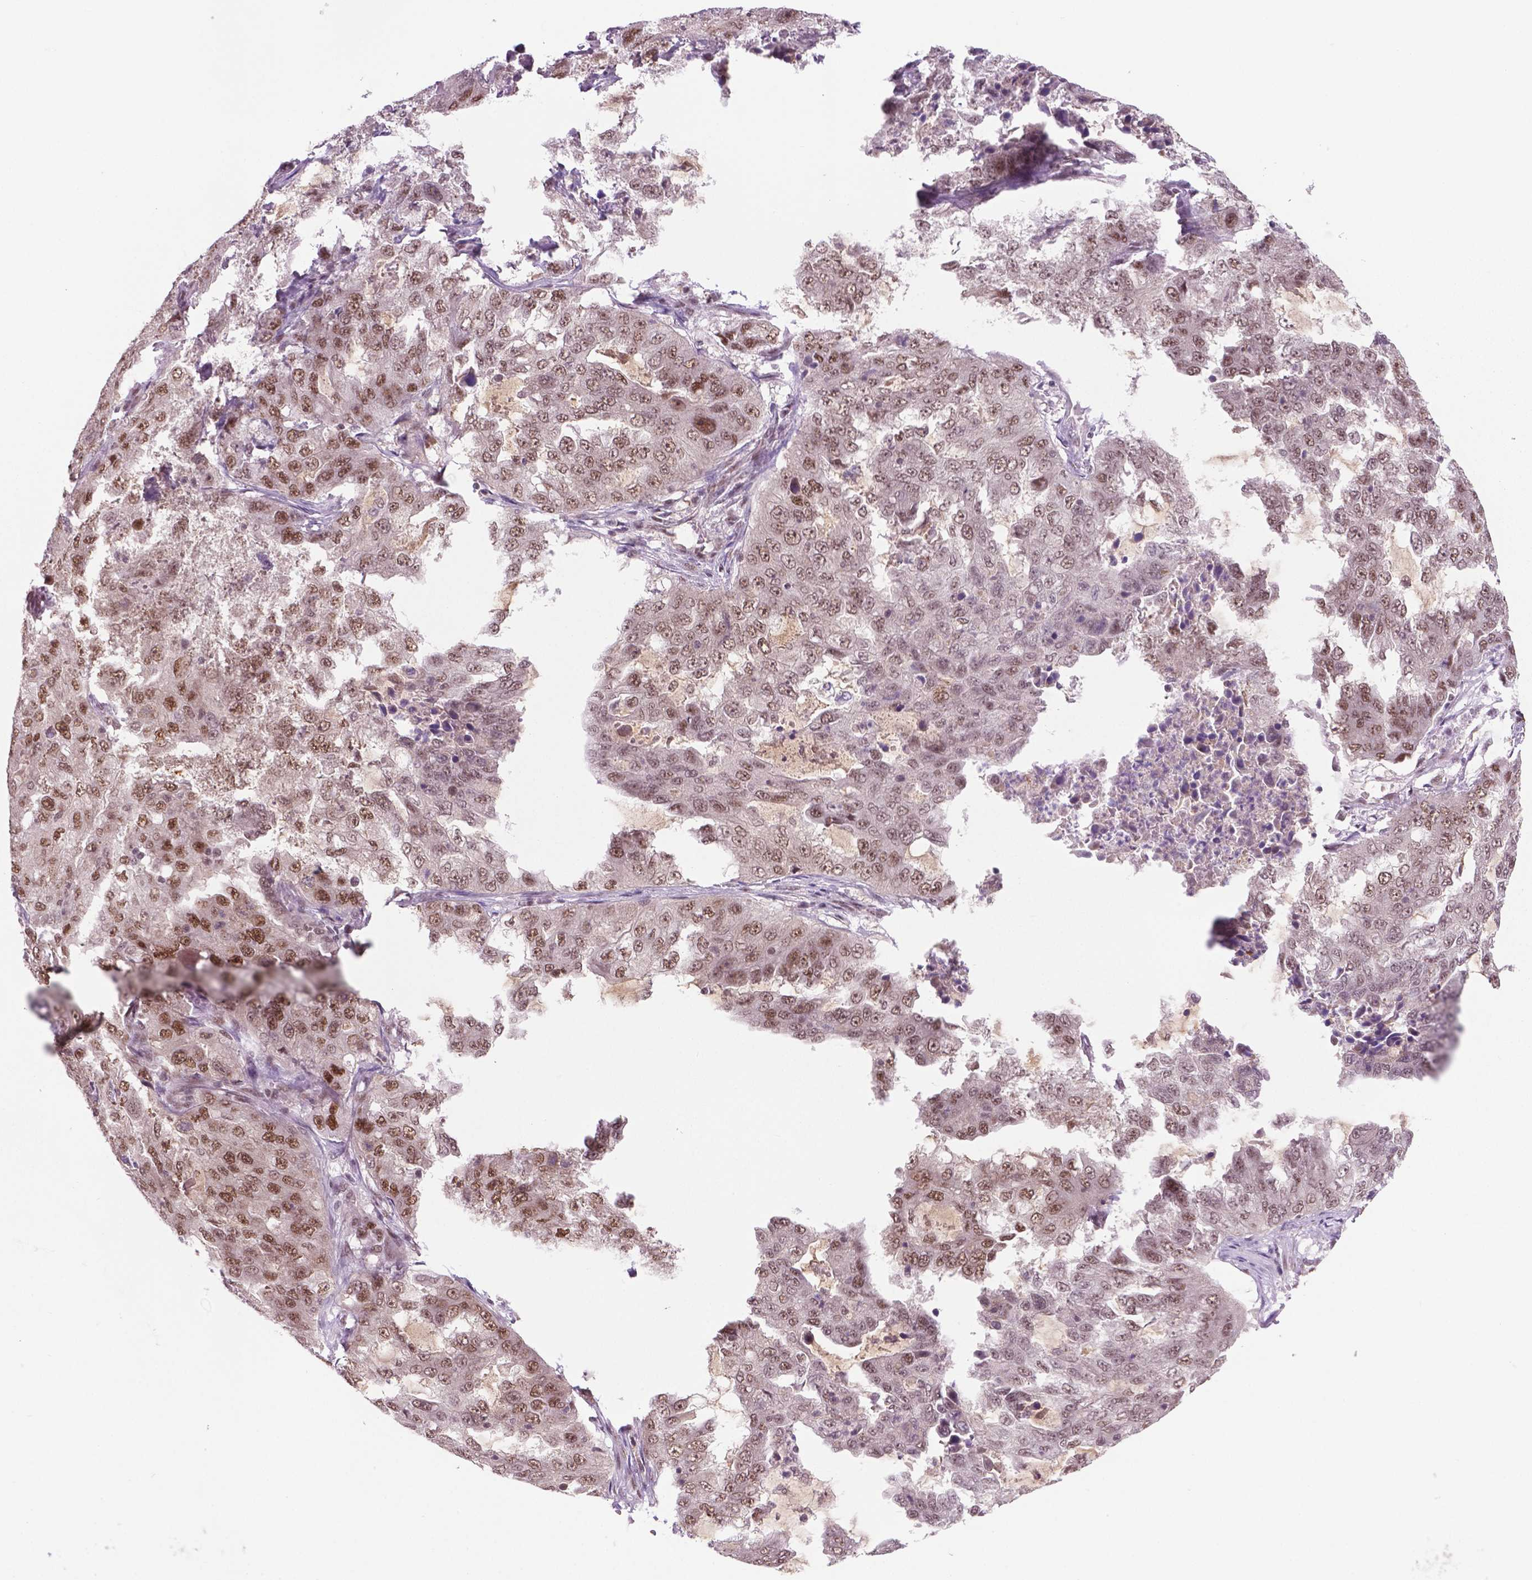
{"staining": {"intensity": "moderate", "quantity": ">75%", "location": "nuclear"}, "tissue": "lung cancer", "cell_type": "Tumor cells", "image_type": "cancer", "snomed": [{"axis": "morphology", "description": "Adenocarcinoma, NOS"}, {"axis": "topography", "description": "Lung"}], "caption": "This is an image of immunohistochemistry staining of lung adenocarcinoma, which shows moderate expression in the nuclear of tumor cells.", "gene": "PHAX", "patient": {"sex": "female", "age": 61}}